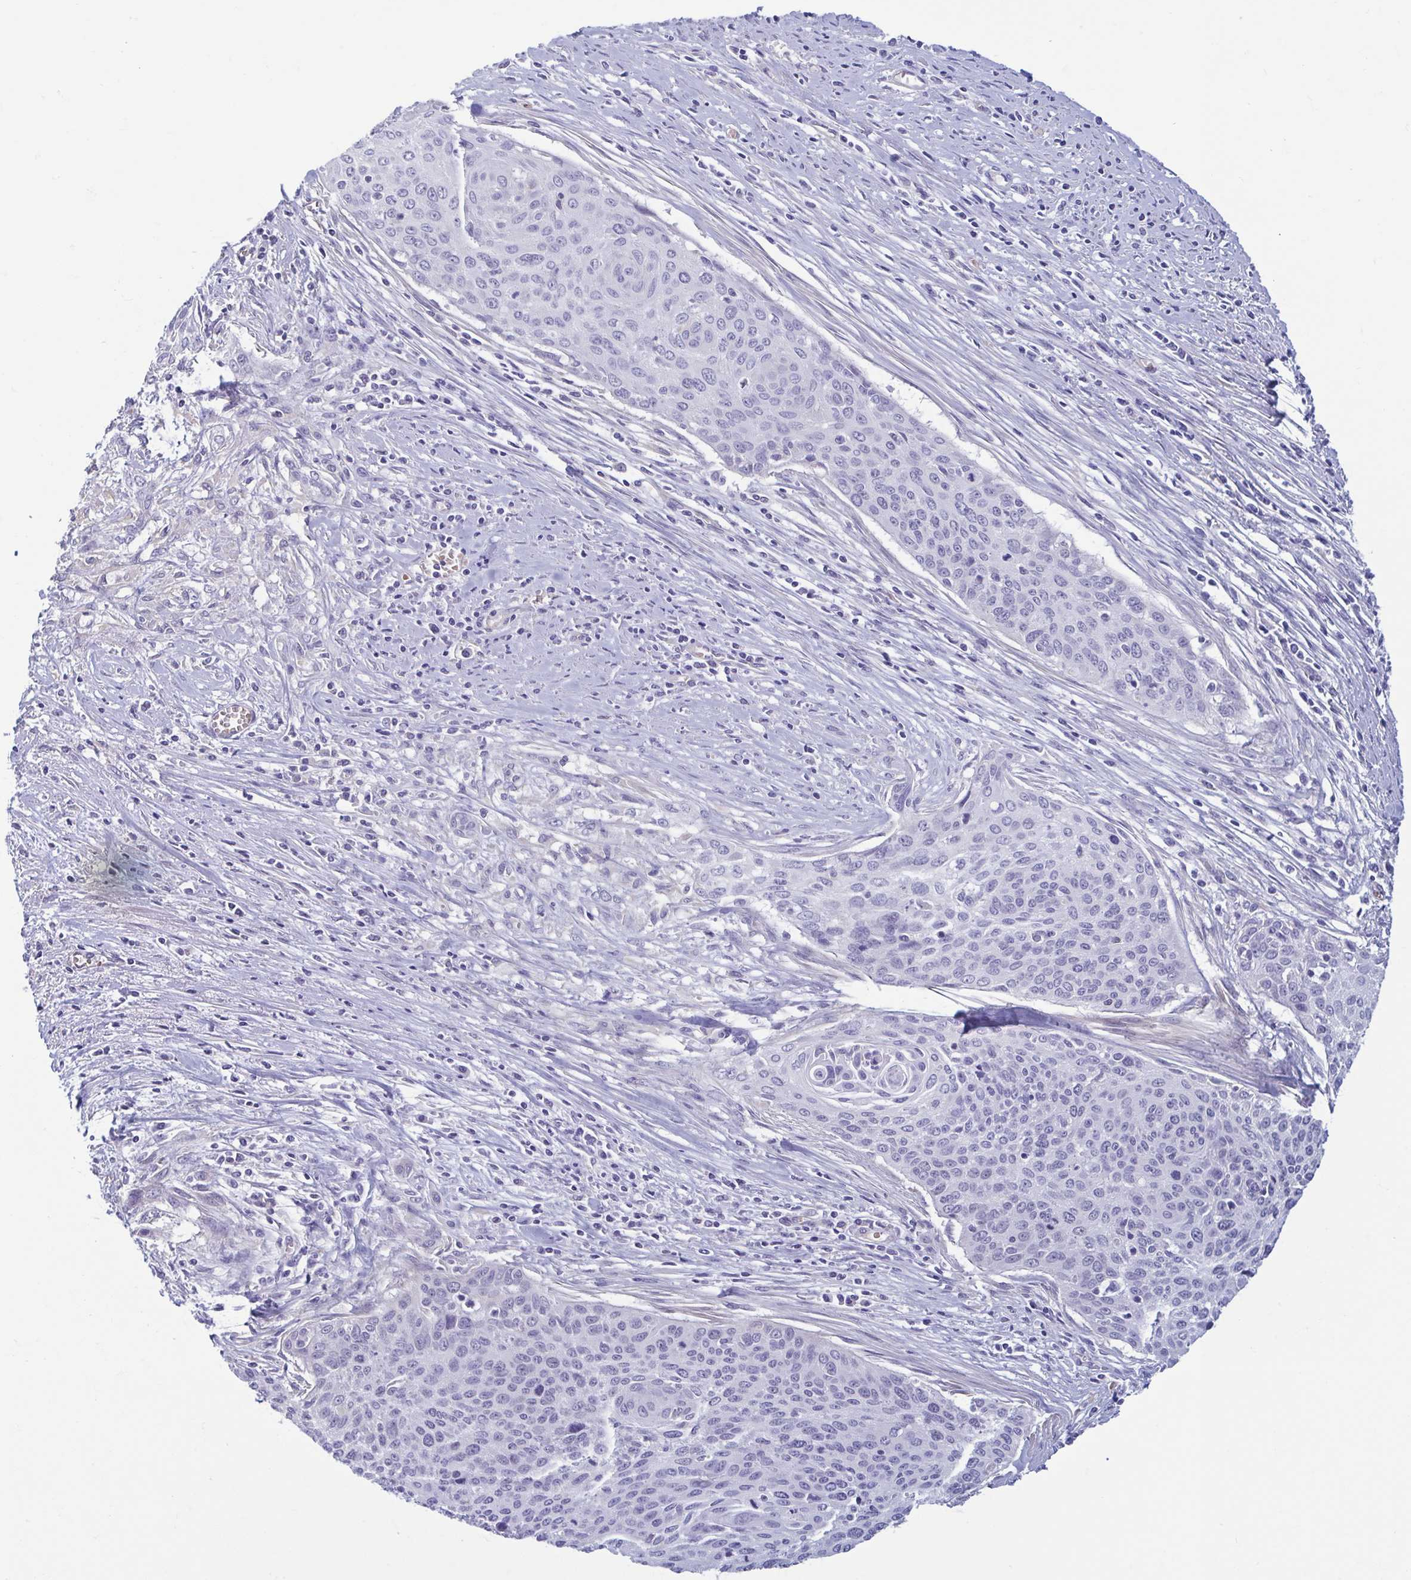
{"staining": {"intensity": "negative", "quantity": "none", "location": "none"}, "tissue": "cervical cancer", "cell_type": "Tumor cells", "image_type": "cancer", "snomed": [{"axis": "morphology", "description": "Squamous cell carcinoma, NOS"}, {"axis": "topography", "description": "Cervix"}], "caption": "Cervical cancer (squamous cell carcinoma) was stained to show a protein in brown. There is no significant expression in tumor cells.", "gene": "MORC4", "patient": {"sex": "female", "age": 55}}